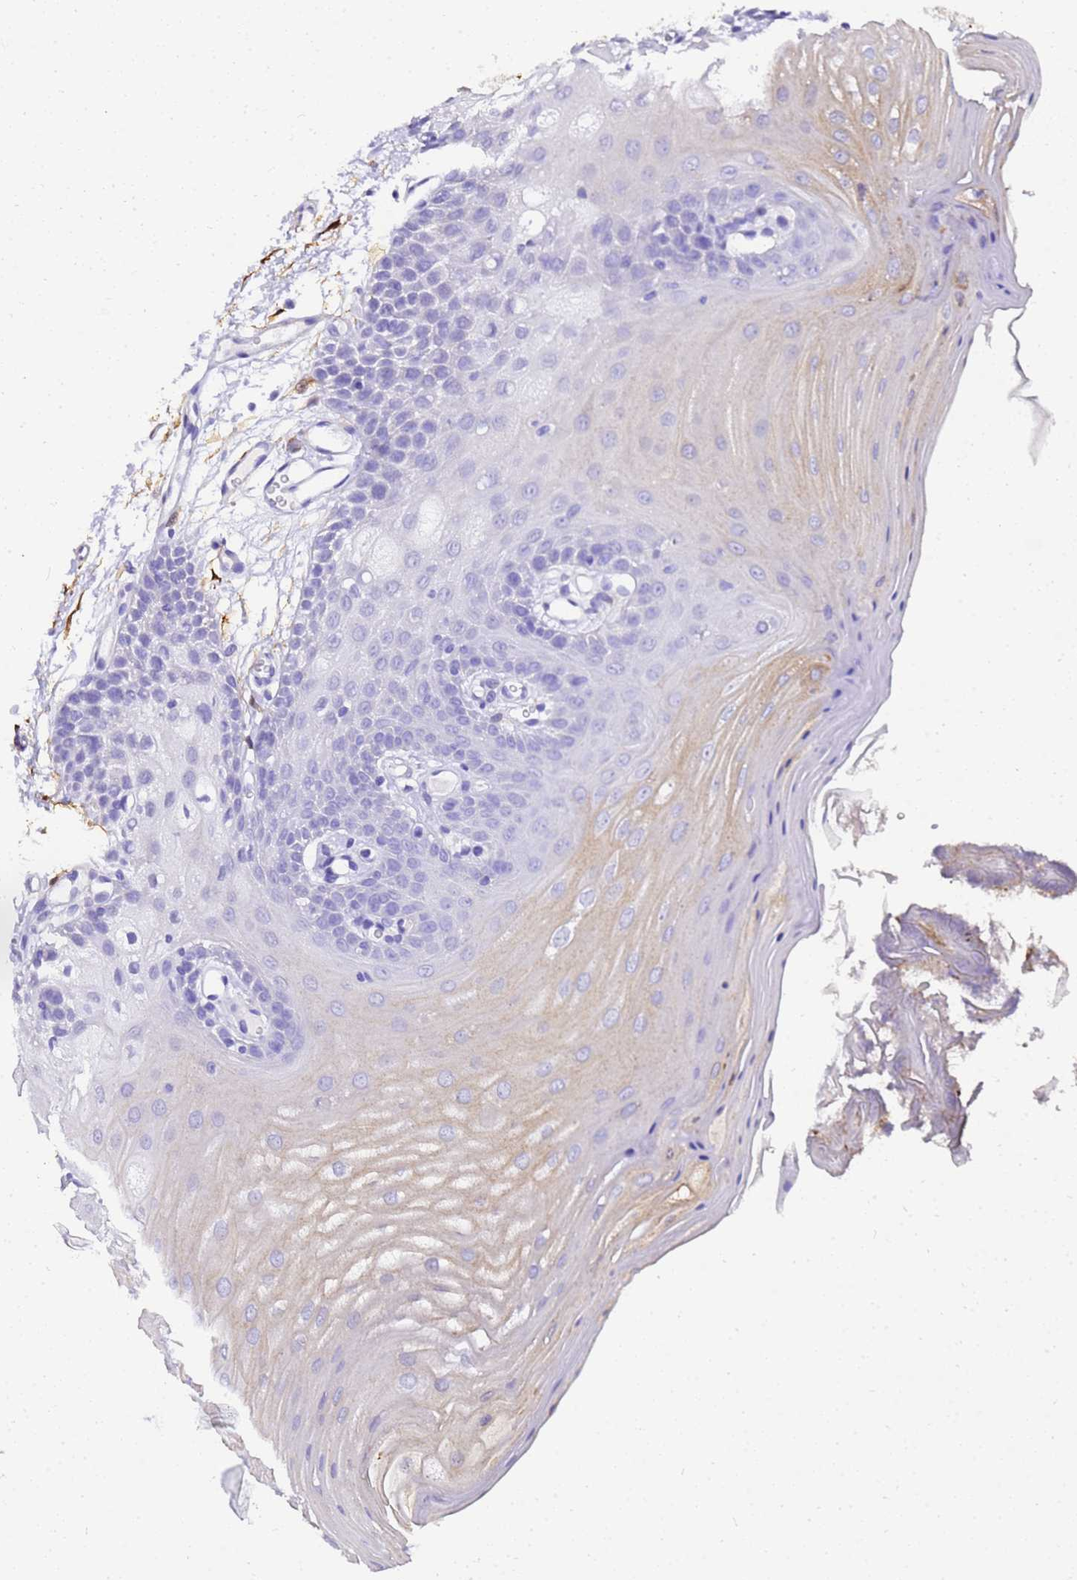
{"staining": {"intensity": "weak", "quantity": "<25%", "location": "cytoplasmic/membranous"}, "tissue": "oral mucosa", "cell_type": "Squamous epithelial cells", "image_type": "normal", "snomed": [{"axis": "morphology", "description": "Normal tissue, NOS"}, {"axis": "topography", "description": "Oral tissue"}, {"axis": "topography", "description": "Tounge, NOS"}], "caption": "Squamous epithelial cells show no significant protein expression in normal oral mucosa. (DAB (3,3'-diaminobenzidine) immunohistochemistry (IHC), high magnification).", "gene": "HSPB6", "patient": {"sex": "female", "age": 73}}